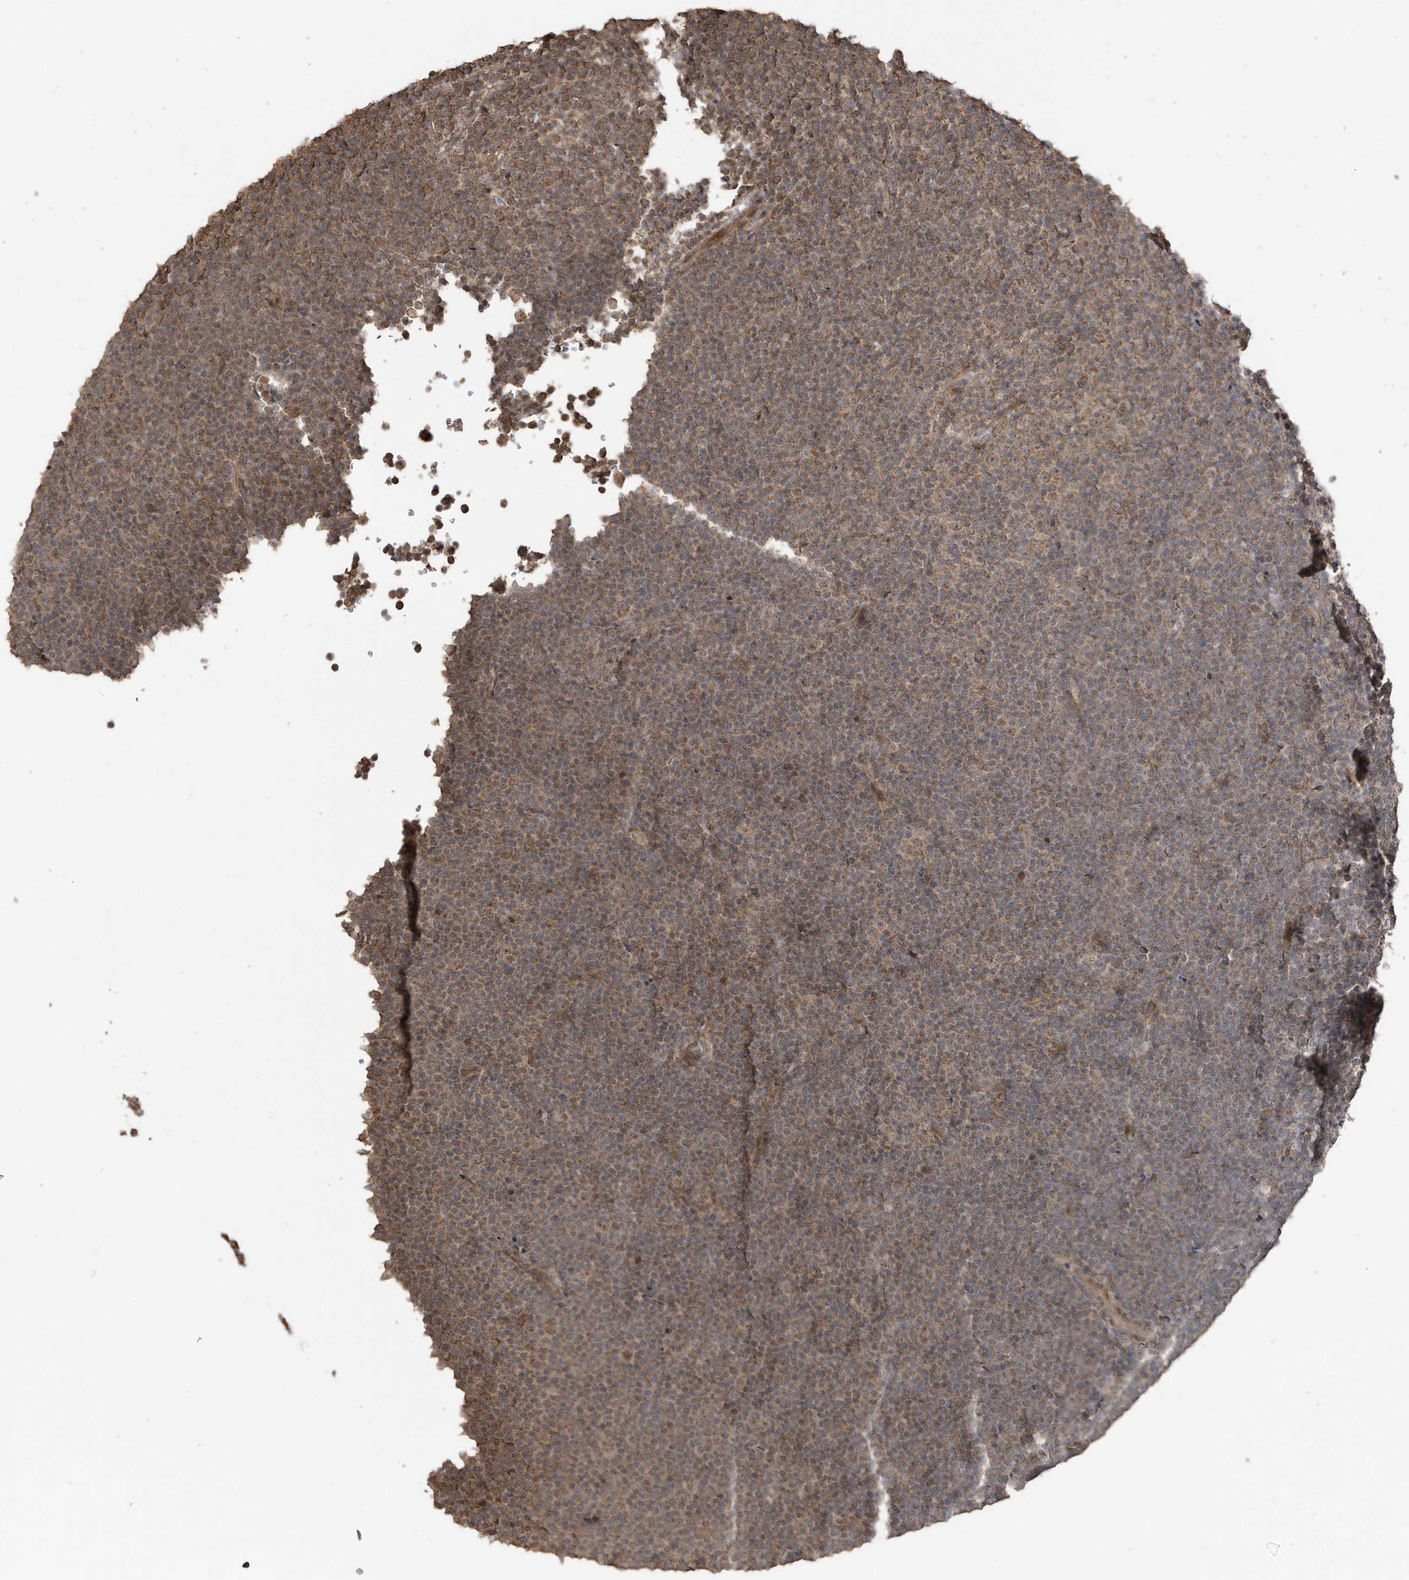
{"staining": {"intensity": "moderate", "quantity": "25%-75%", "location": "cytoplasmic/membranous"}, "tissue": "lymphoma", "cell_type": "Tumor cells", "image_type": "cancer", "snomed": [{"axis": "morphology", "description": "Malignant lymphoma, non-Hodgkin's type, Low grade"}, {"axis": "topography", "description": "Lymph node"}], "caption": "Tumor cells reveal moderate cytoplasmic/membranous positivity in about 25%-75% of cells in lymphoma.", "gene": "PAXBP1", "patient": {"sex": "female", "age": 67}}